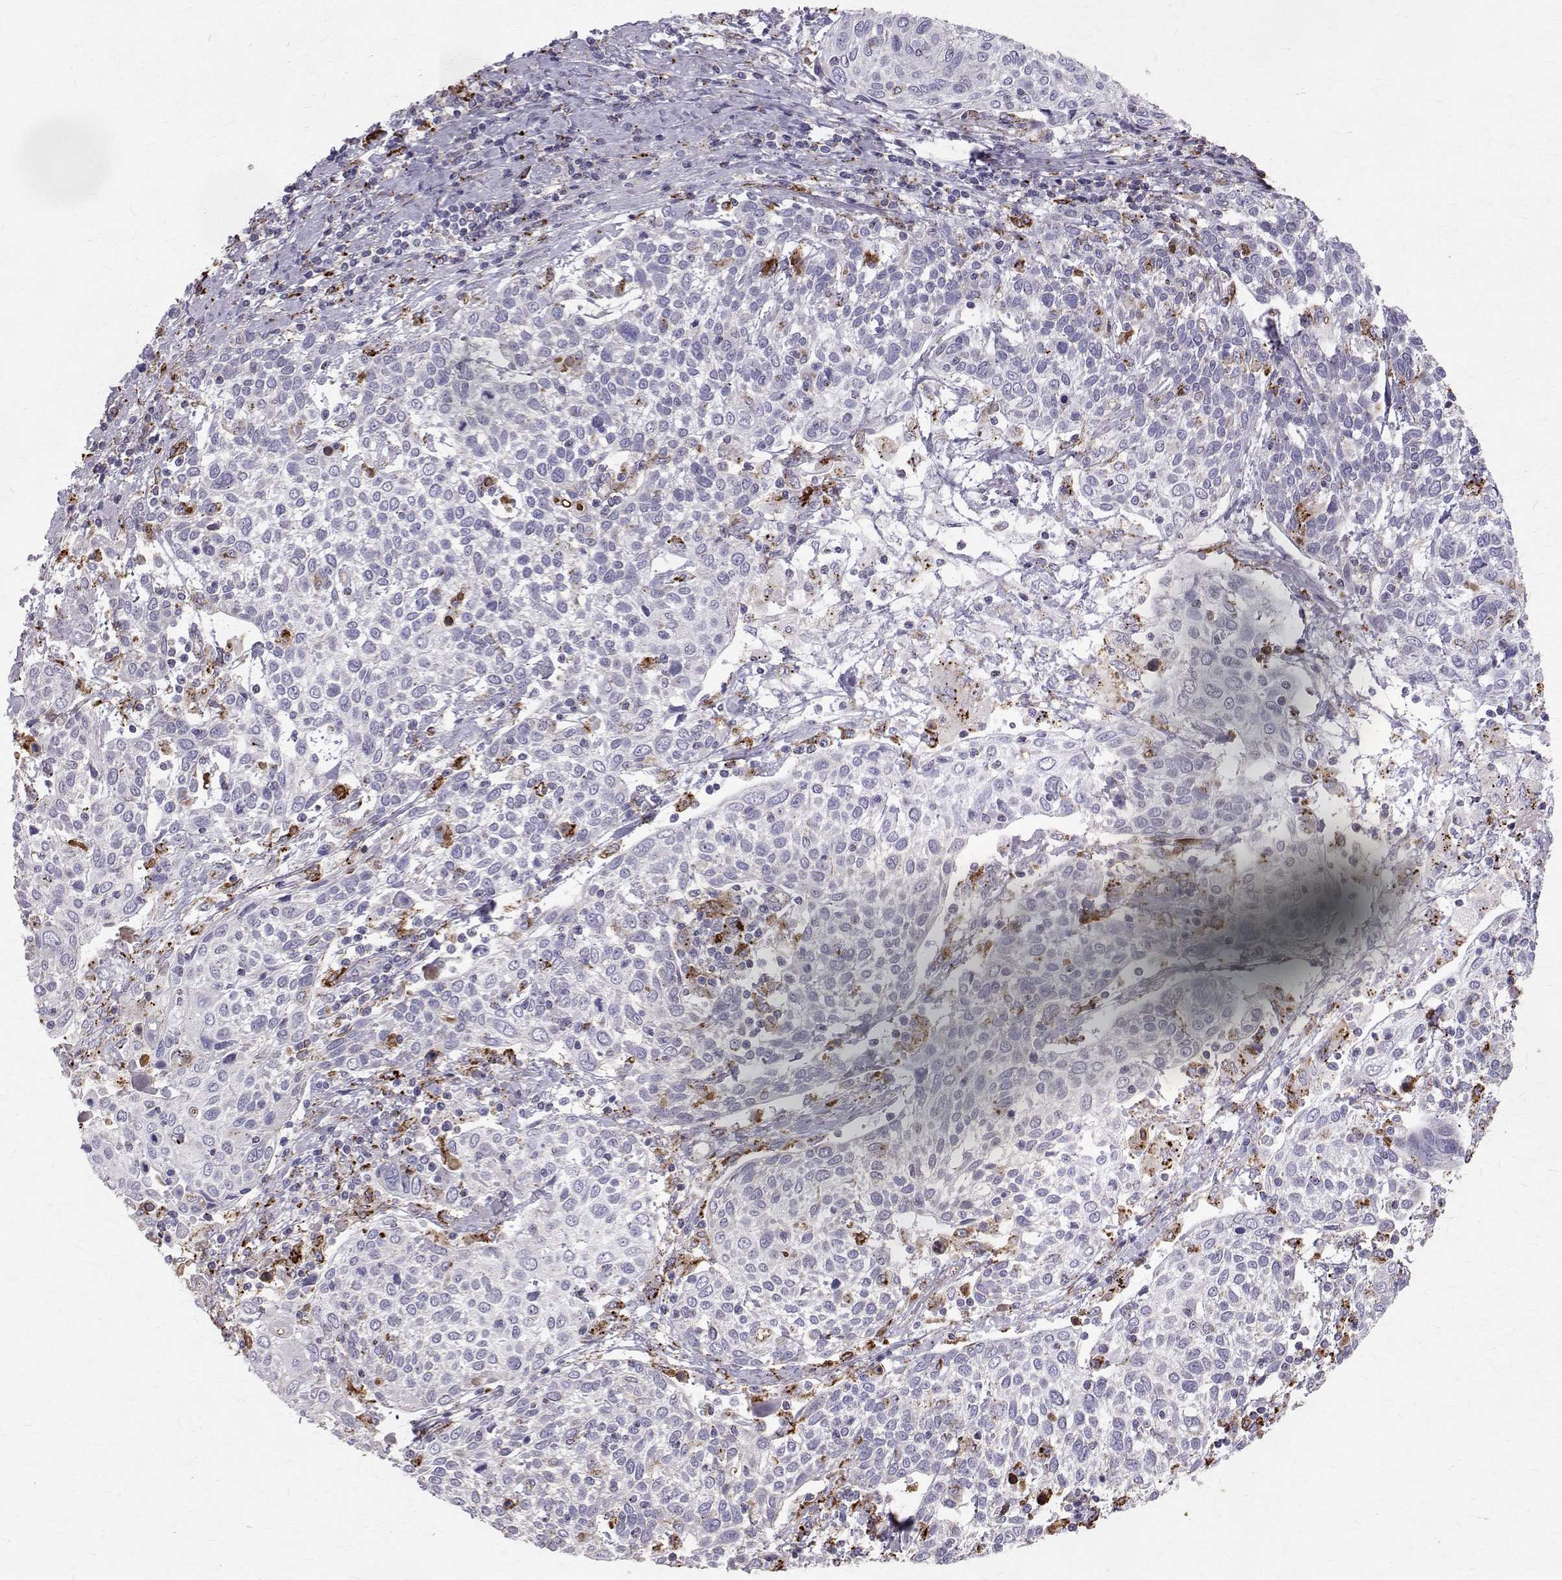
{"staining": {"intensity": "weak", "quantity": "<25%", "location": "cytoplasmic/membranous"}, "tissue": "cervical cancer", "cell_type": "Tumor cells", "image_type": "cancer", "snomed": [{"axis": "morphology", "description": "Squamous cell carcinoma, NOS"}, {"axis": "topography", "description": "Cervix"}], "caption": "IHC histopathology image of human squamous cell carcinoma (cervical) stained for a protein (brown), which reveals no positivity in tumor cells.", "gene": "TPP1", "patient": {"sex": "female", "age": 61}}